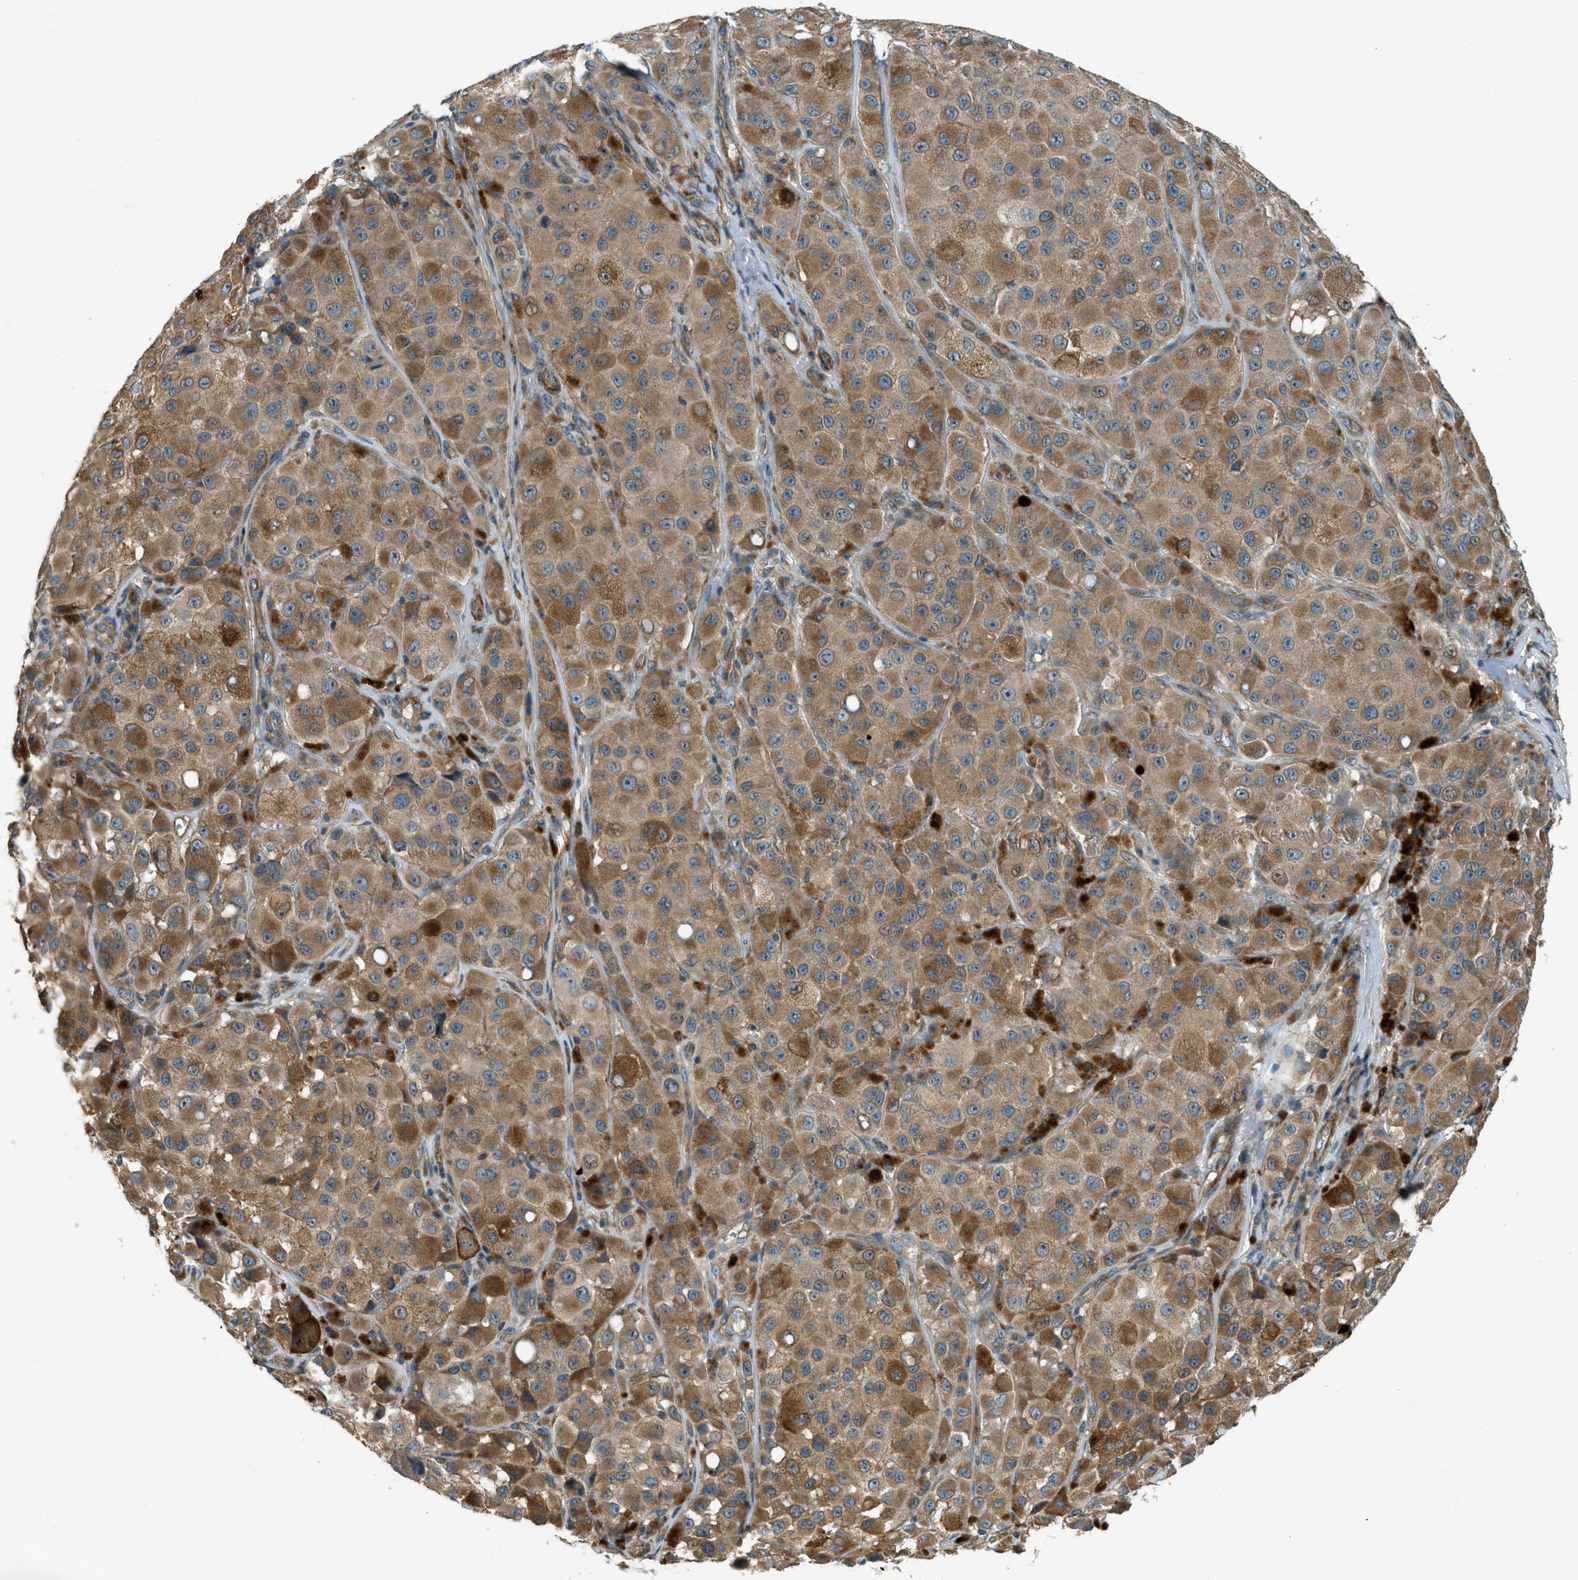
{"staining": {"intensity": "moderate", "quantity": ">75%", "location": "cytoplasmic/membranous"}, "tissue": "melanoma", "cell_type": "Tumor cells", "image_type": "cancer", "snomed": [{"axis": "morphology", "description": "Malignant melanoma, NOS"}, {"axis": "topography", "description": "Skin"}], "caption": "The immunohistochemical stain shows moderate cytoplasmic/membranous positivity in tumor cells of melanoma tissue.", "gene": "VEZT", "patient": {"sex": "male", "age": 84}}